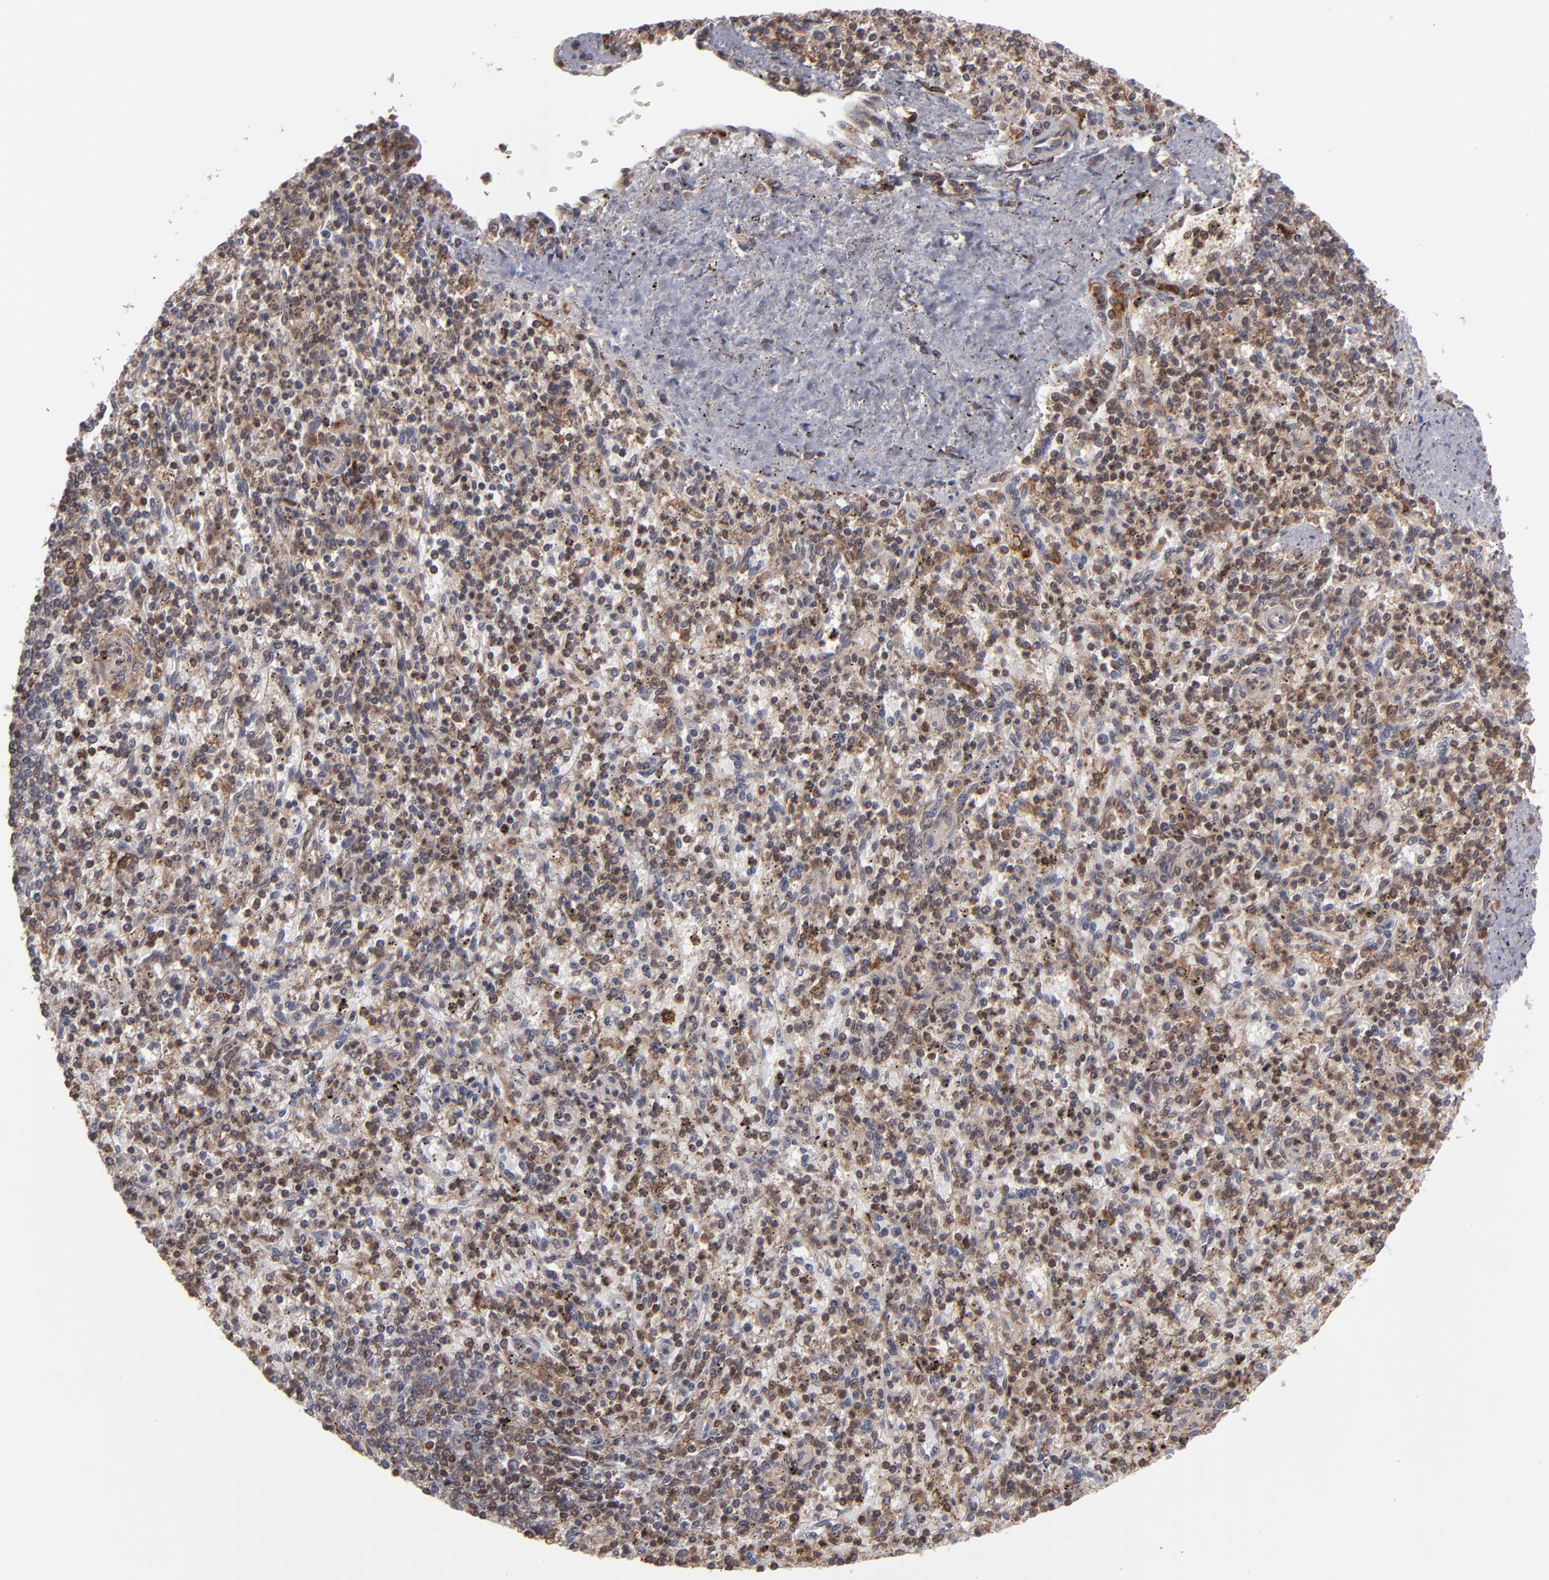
{"staining": {"intensity": "moderate", "quantity": ">75%", "location": "cytoplasmic/membranous,nuclear"}, "tissue": "spleen", "cell_type": "Cells in red pulp", "image_type": "normal", "snomed": [{"axis": "morphology", "description": "Normal tissue, NOS"}, {"axis": "topography", "description": "Spleen"}], "caption": "Moderate cytoplasmic/membranous,nuclear staining is present in approximately >75% of cells in red pulp in normal spleen.", "gene": "RGS6", "patient": {"sex": "male", "age": 72}}